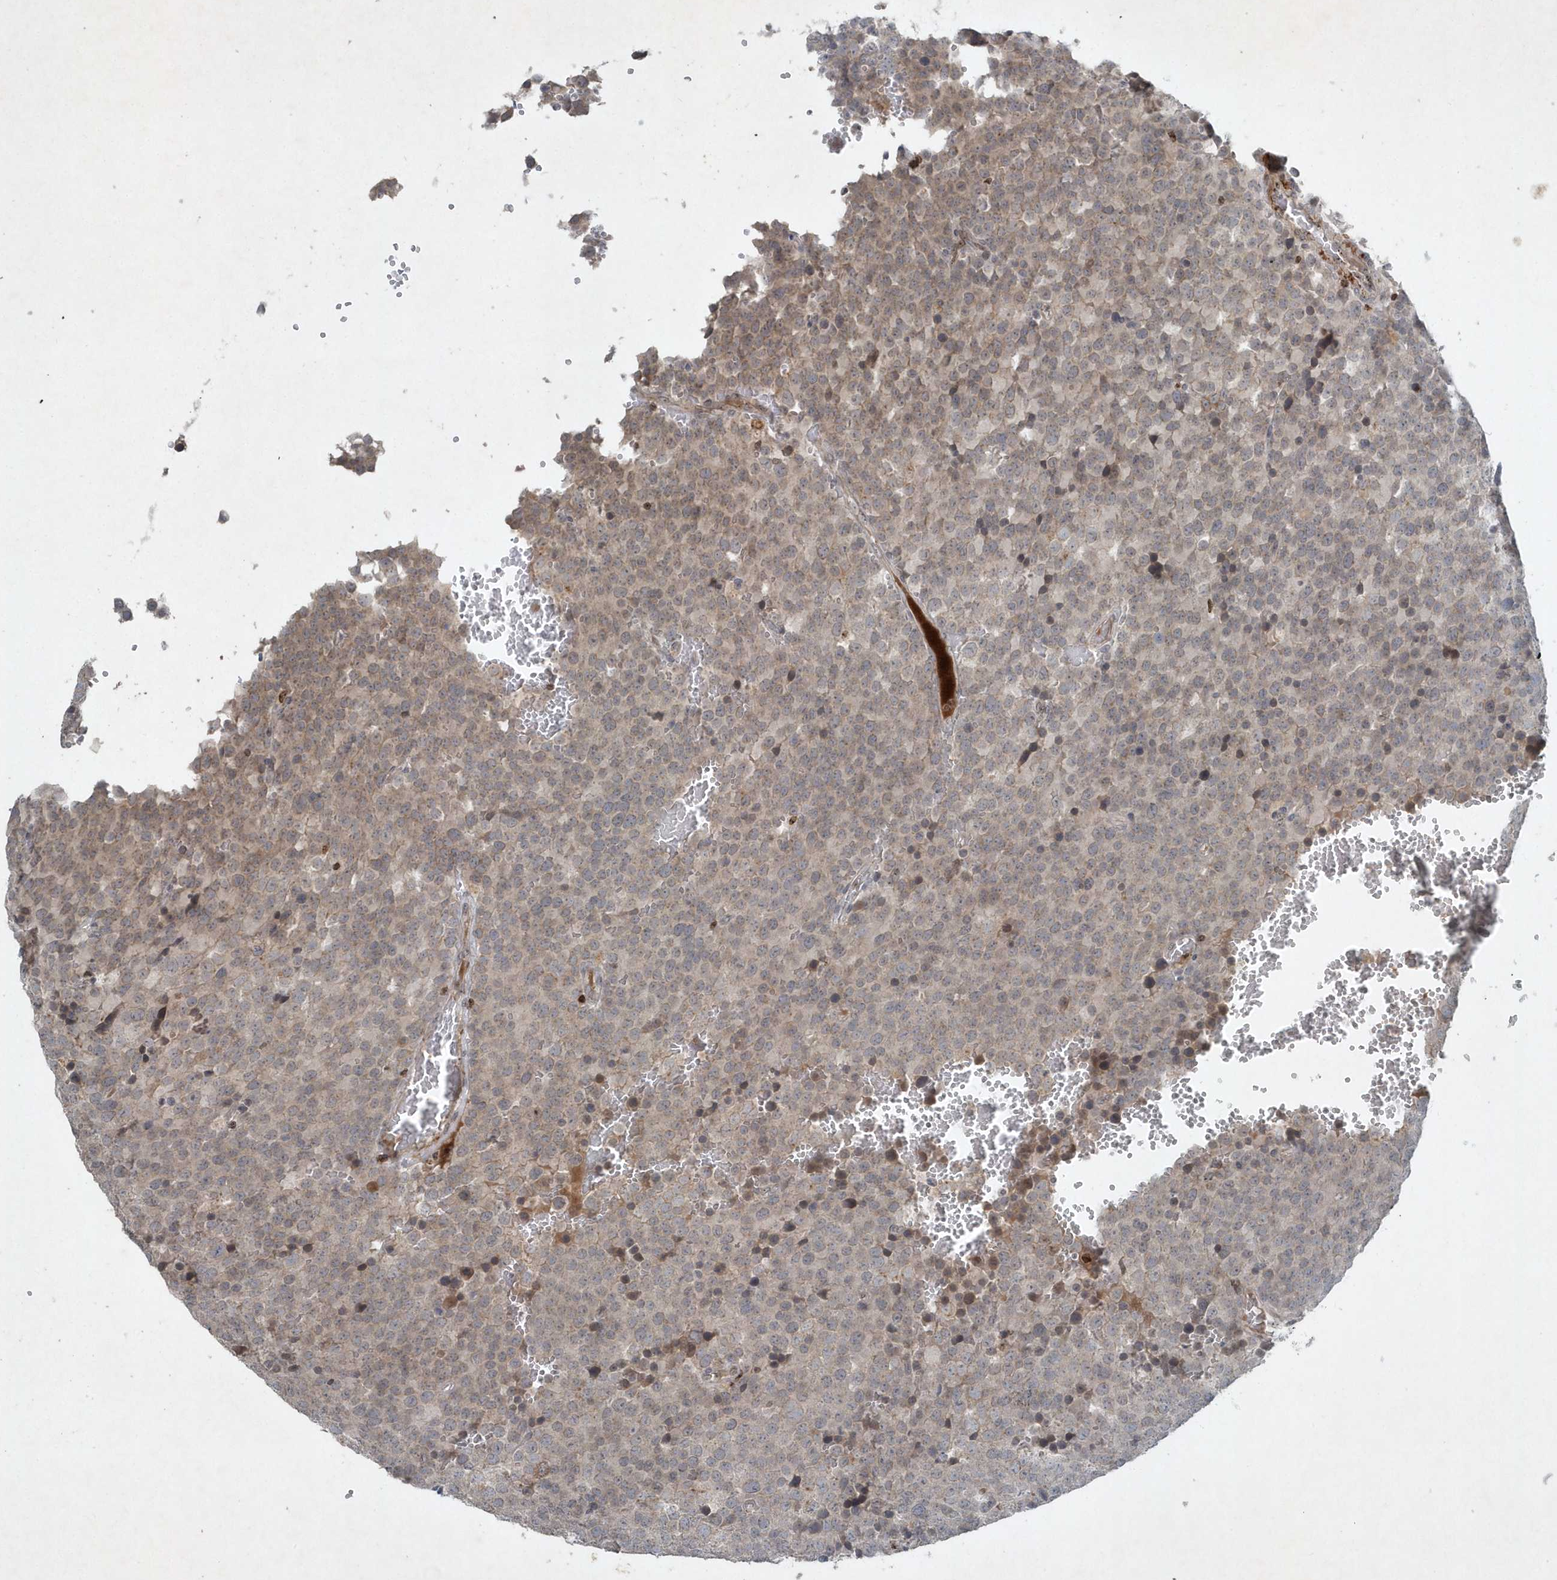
{"staining": {"intensity": "weak", "quantity": "25%-75%", "location": "cytoplasmic/membranous"}, "tissue": "testis cancer", "cell_type": "Tumor cells", "image_type": "cancer", "snomed": [{"axis": "morphology", "description": "Seminoma, NOS"}, {"axis": "topography", "description": "Testis"}], "caption": "Protein staining of testis cancer (seminoma) tissue reveals weak cytoplasmic/membranous staining in approximately 25%-75% of tumor cells. (brown staining indicates protein expression, while blue staining denotes nuclei).", "gene": "QTRT2", "patient": {"sex": "male", "age": 71}}